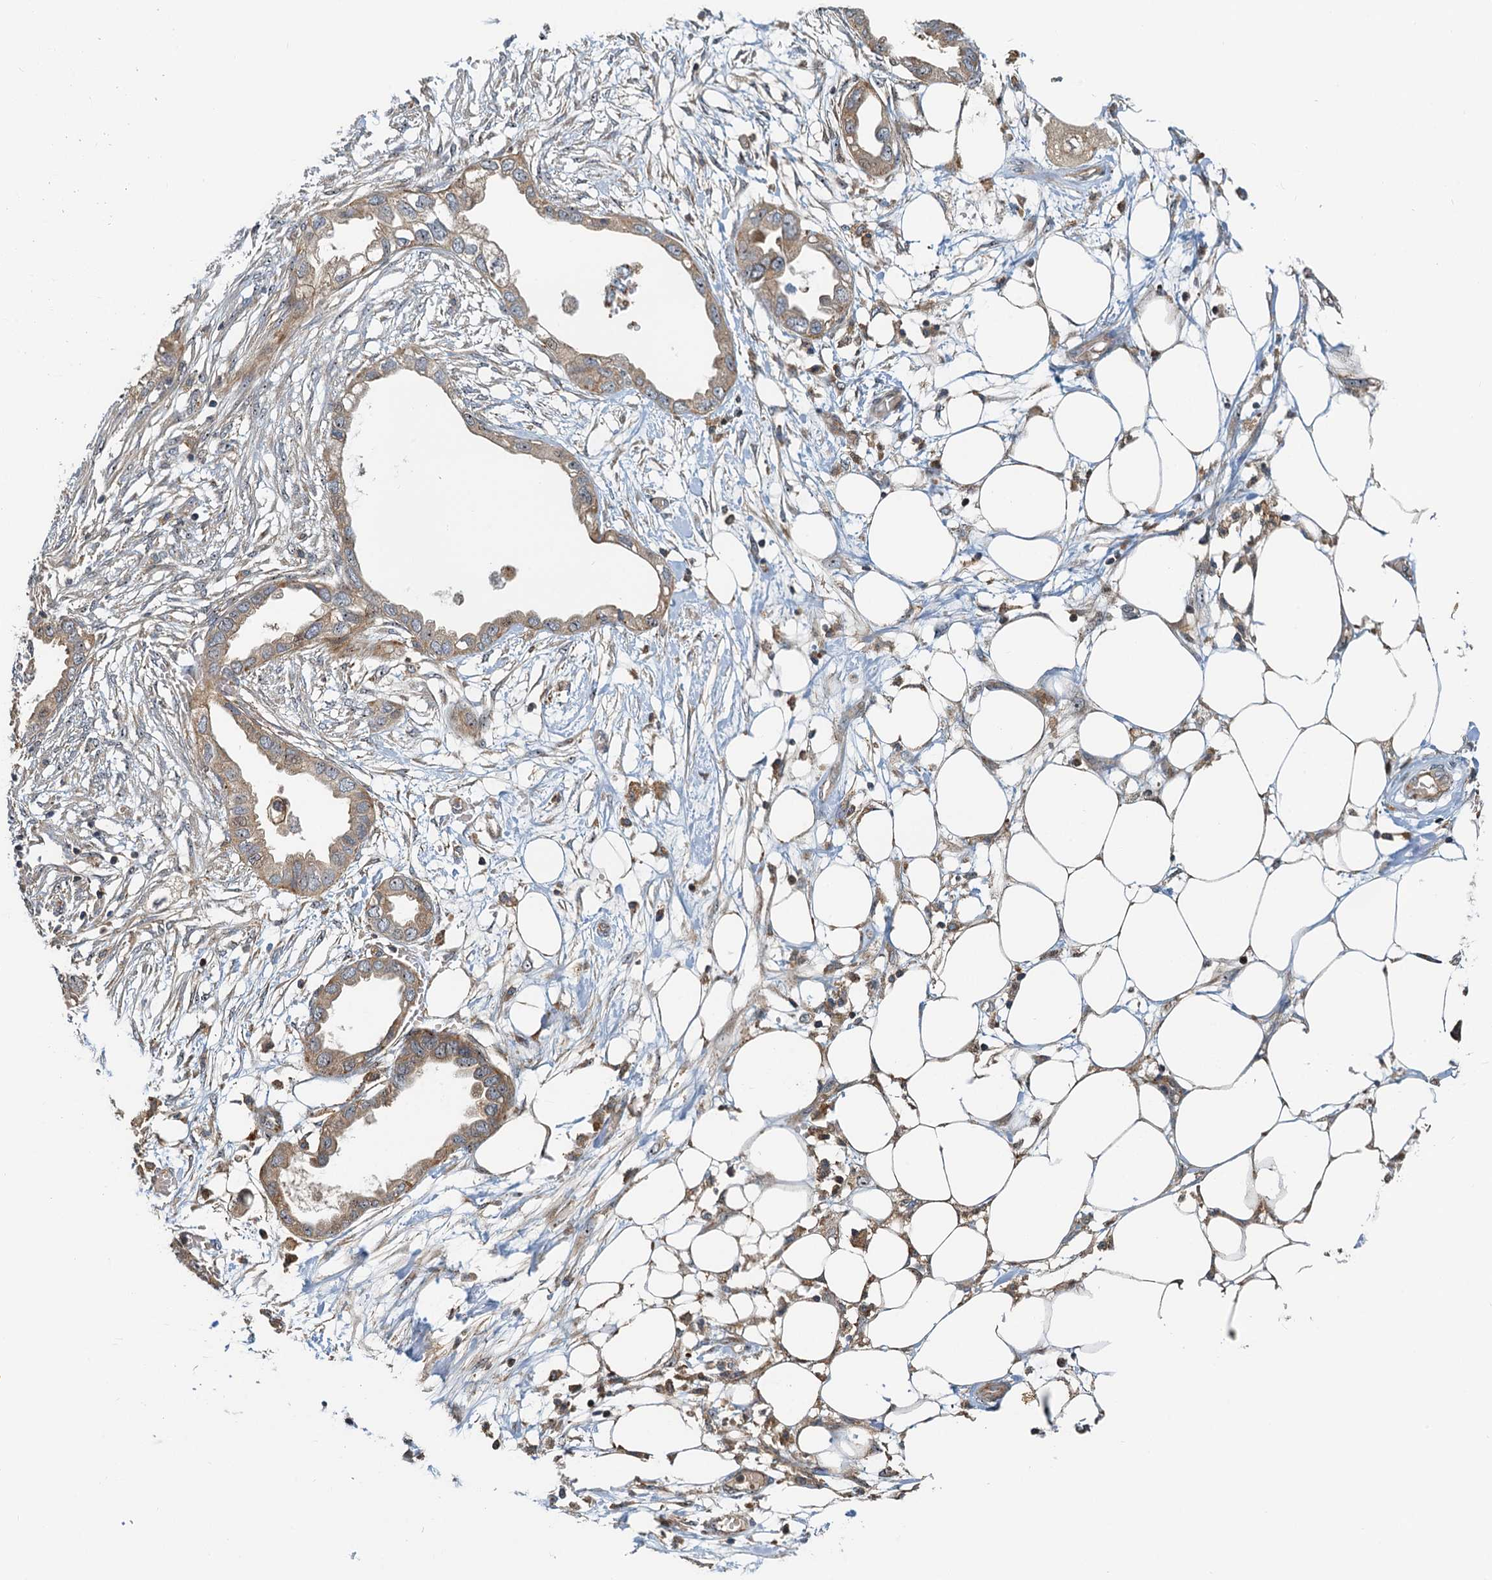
{"staining": {"intensity": "weak", "quantity": ">75%", "location": "cytoplasmic/membranous"}, "tissue": "endometrial cancer", "cell_type": "Tumor cells", "image_type": "cancer", "snomed": [{"axis": "morphology", "description": "Adenocarcinoma, NOS"}, {"axis": "morphology", "description": "Adenocarcinoma, metastatic, NOS"}, {"axis": "topography", "description": "Adipose tissue"}, {"axis": "topography", "description": "Endometrium"}], "caption": "High-power microscopy captured an immunohistochemistry histopathology image of endometrial metastatic adenocarcinoma, revealing weak cytoplasmic/membranous staining in about >75% of tumor cells. Ihc stains the protein in brown and the nuclei are stained blue.", "gene": "TOLLIP", "patient": {"sex": "female", "age": 67}}